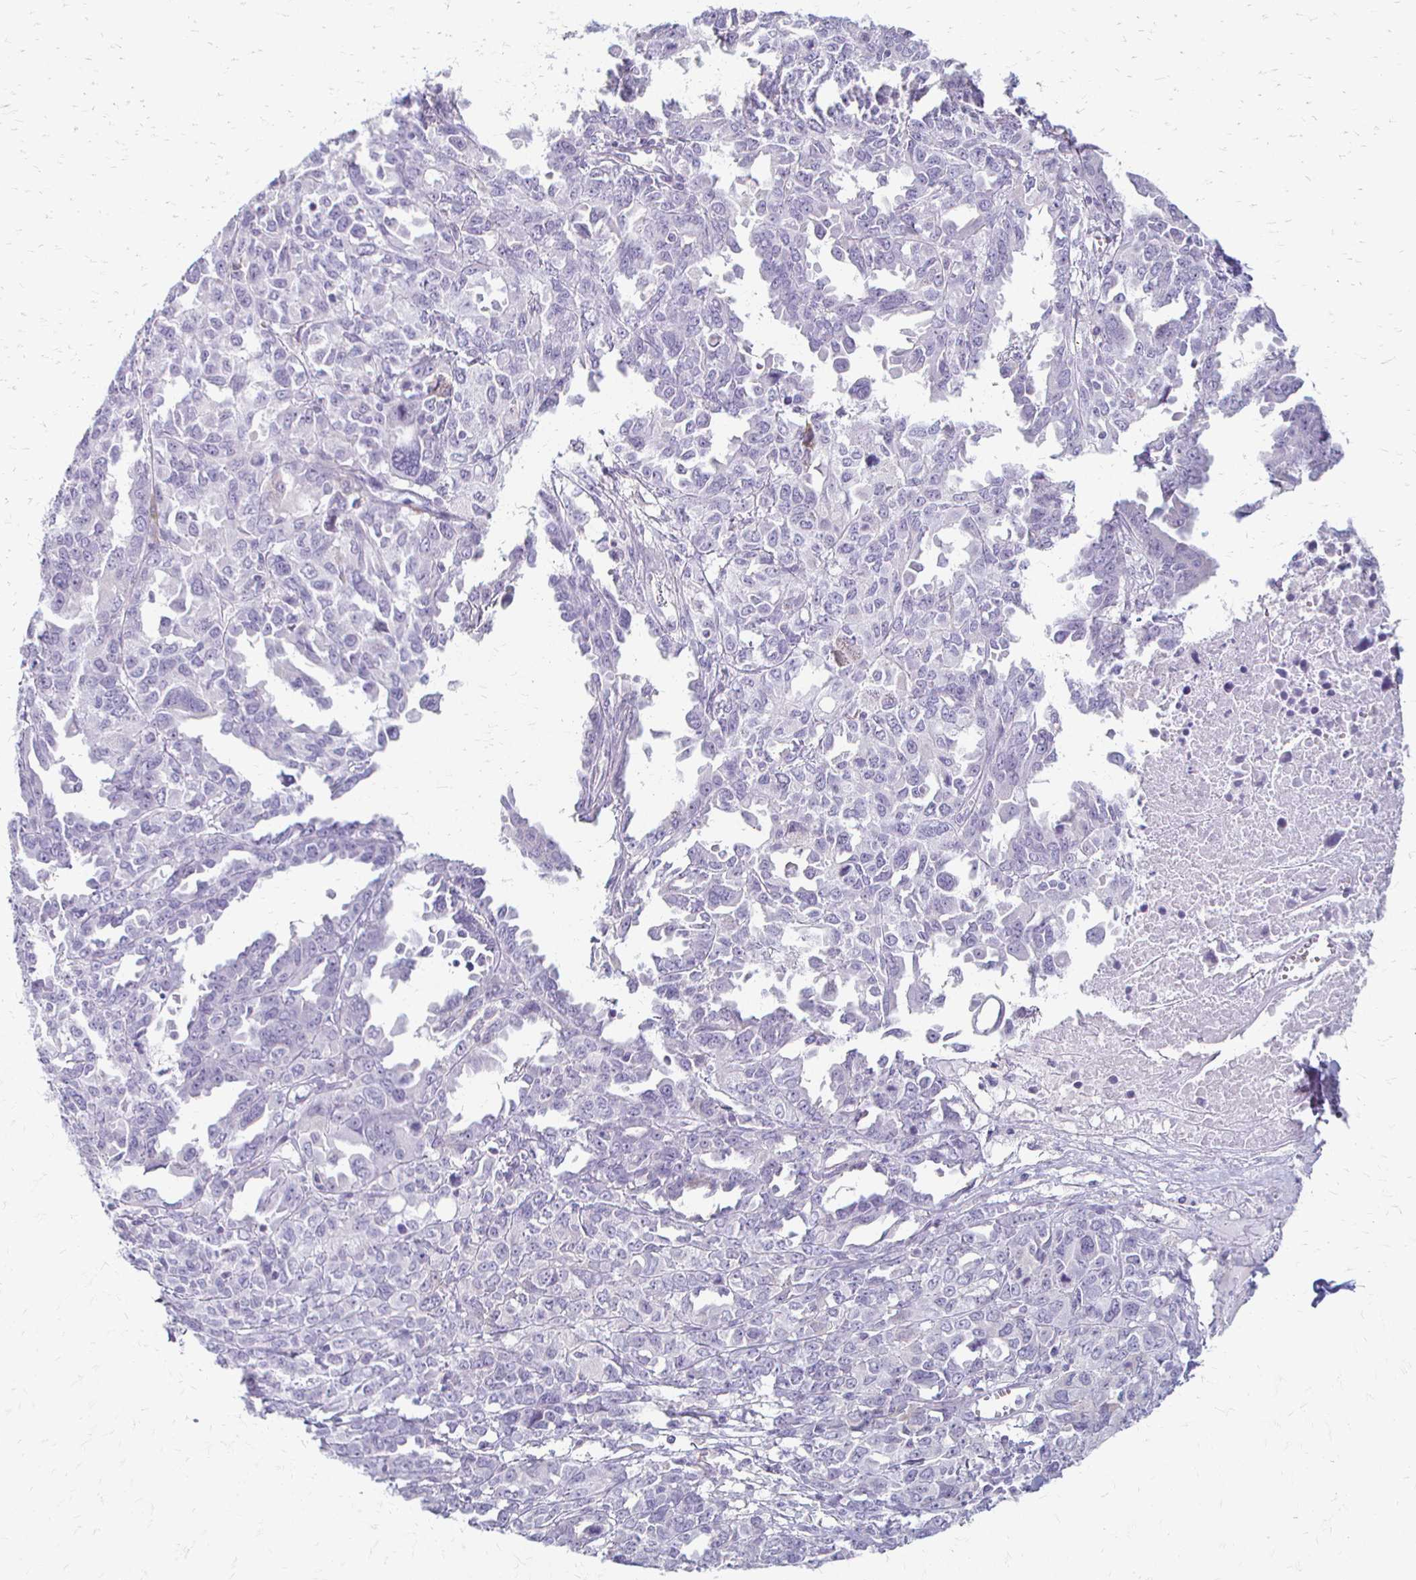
{"staining": {"intensity": "negative", "quantity": "none", "location": "none"}, "tissue": "ovarian cancer", "cell_type": "Tumor cells", "image_type": "cancer", "snomed": [{"axis": "morphology", "description": "Adenocarcinoma, NOS"}, {"axis": "morphology", "description": "Carcinoma, endometroid"}, {"axis": "topography", "description": "Ovary"}], "caption": "IHC of adenocarcinoma (ovarian) displays no expression in tumor cells.", "gene": "ACP5", "patient": {"sex": "female", "age": 72}}